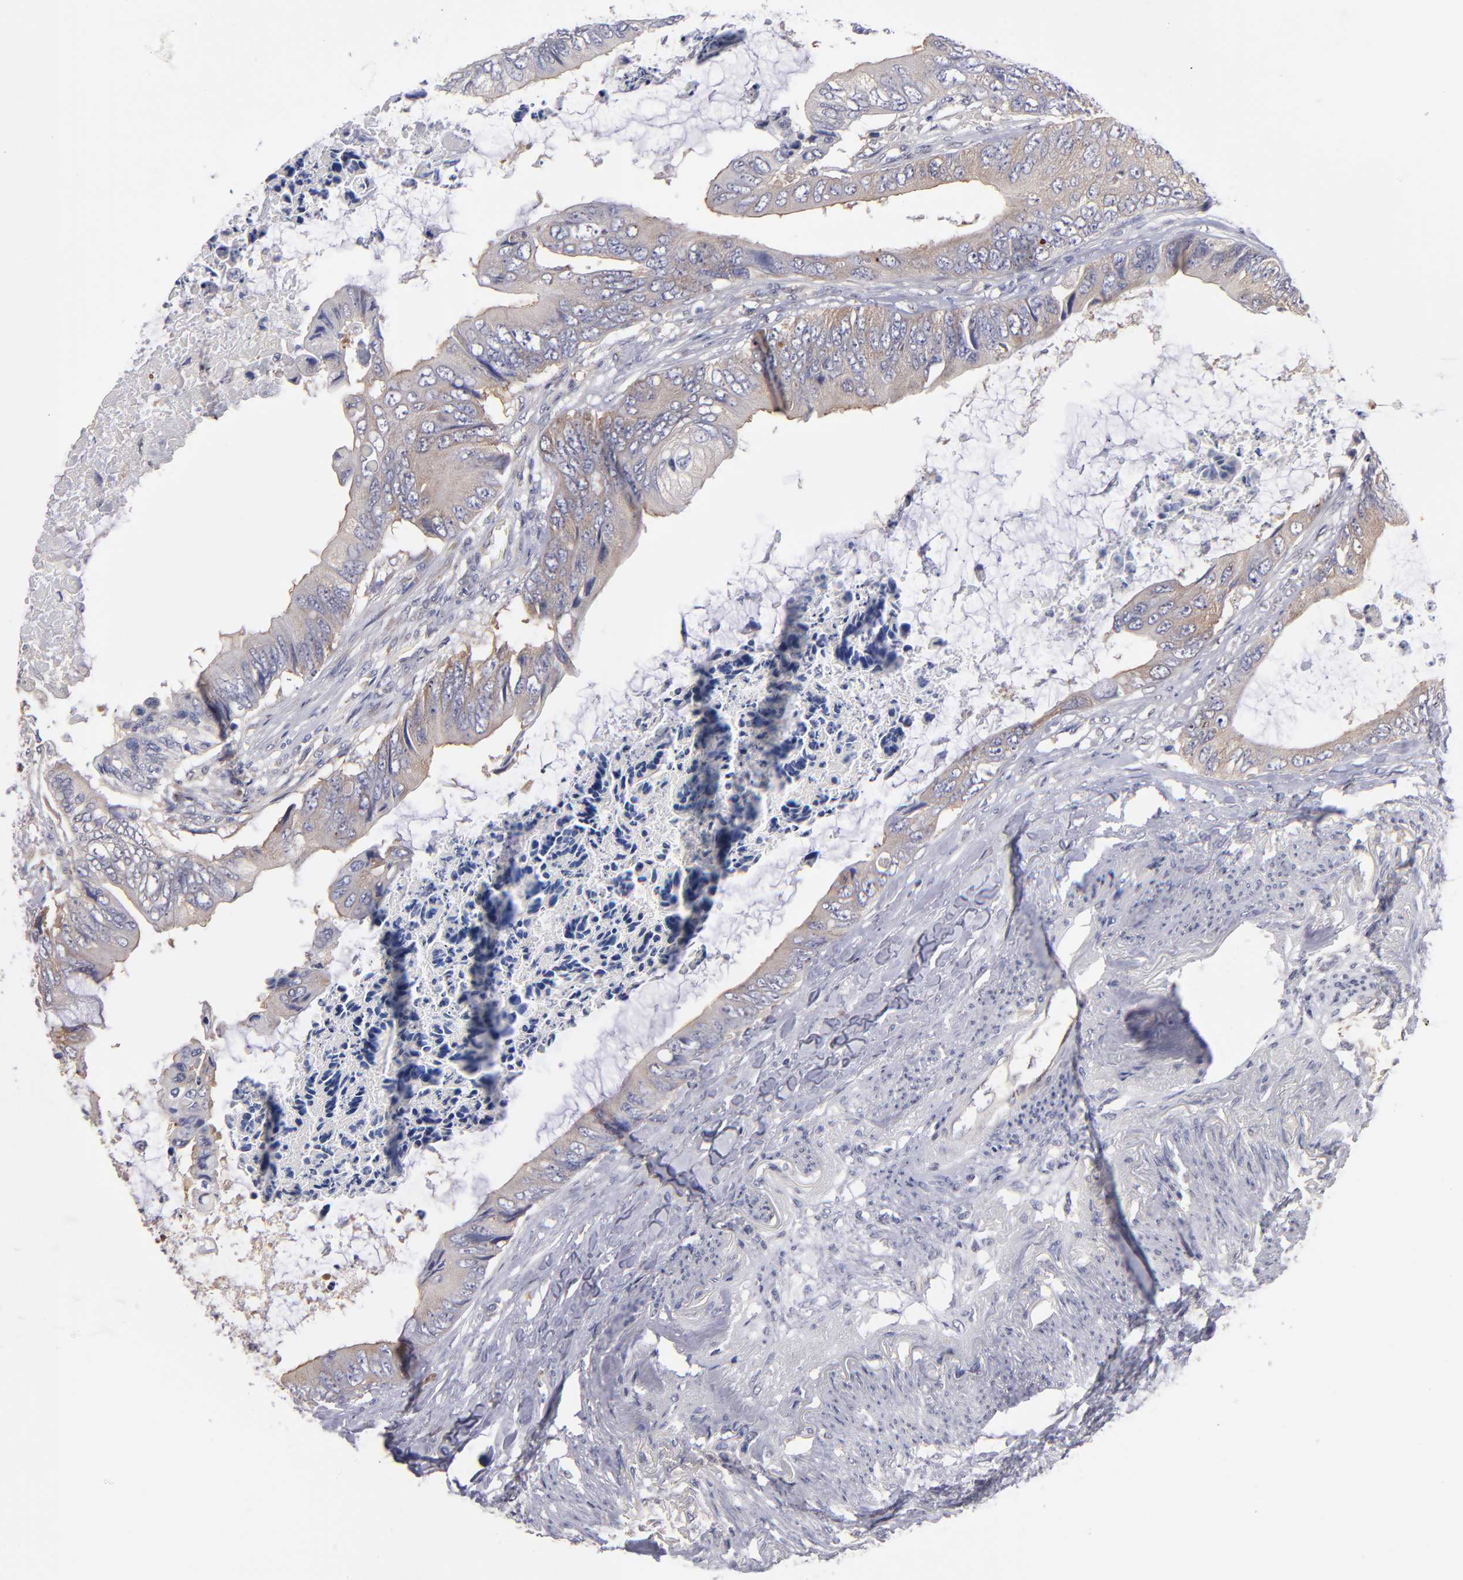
{"staining": {"intensity": "weak", "quantity": ">75%", "location": "cytoplasmic/membranous"}, "tissue": "colorectal cancer", "cell_type": "Tumor cells", "image_type": "cancer", "snomed": [{"axis": "morphology", "description": "Normal tissue, NOS"}, {"axis": "morphology", "description": "Adenocarcinoma, NOS"}, {"axis": "topography", "description": "Rectum"}, {"axis": "topography", "description": "Peripheral nerve tissue"}], "caption": "Protein expression analysis of adenocarcinoma (colorectal) exhibits weak cytoplasmic/membranous expression in about >75% of tumor cells.", "gene": "EIF3L", "patient": {"sex": "female", "age": 77}}